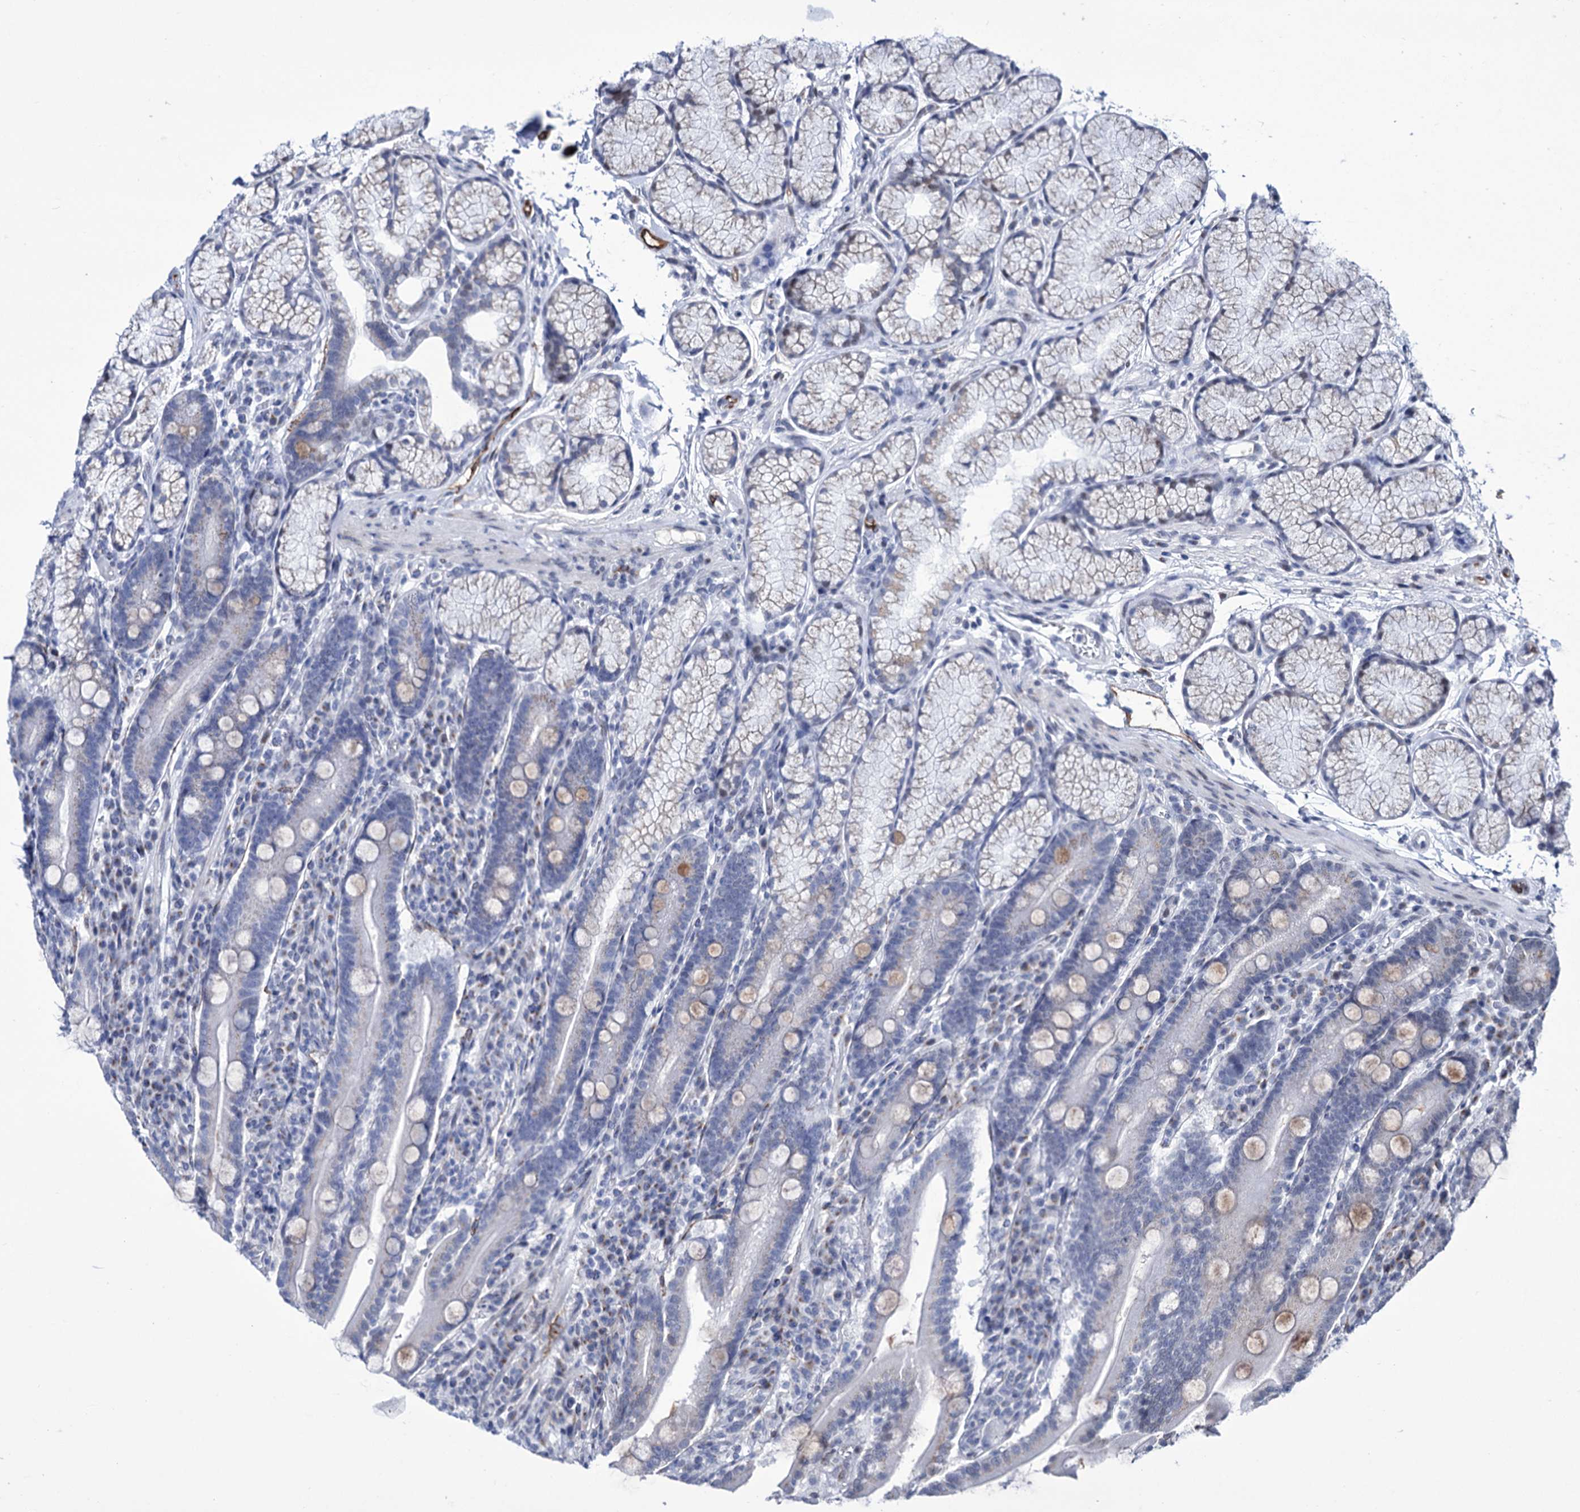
{"staining": {"intensity": "negative", "quantity": "none", "location": "none"}, "tissue": "duodenum", "cell_type": "Glandular cells", "image_type": "normal", "snomed": [{"axis": "morphology", "description": "Normal tissue, NOS"}, {"axis": "topography", "description": "Duodenum"}], "caption": "A high-resolution micrograph shows immunohistochemistry (IHC) staining of benign duodenum, which reveals no significant staining in glandular cells.", "gene": "ZC3H12C", "patient": {"sex": "male", "age": 35}}